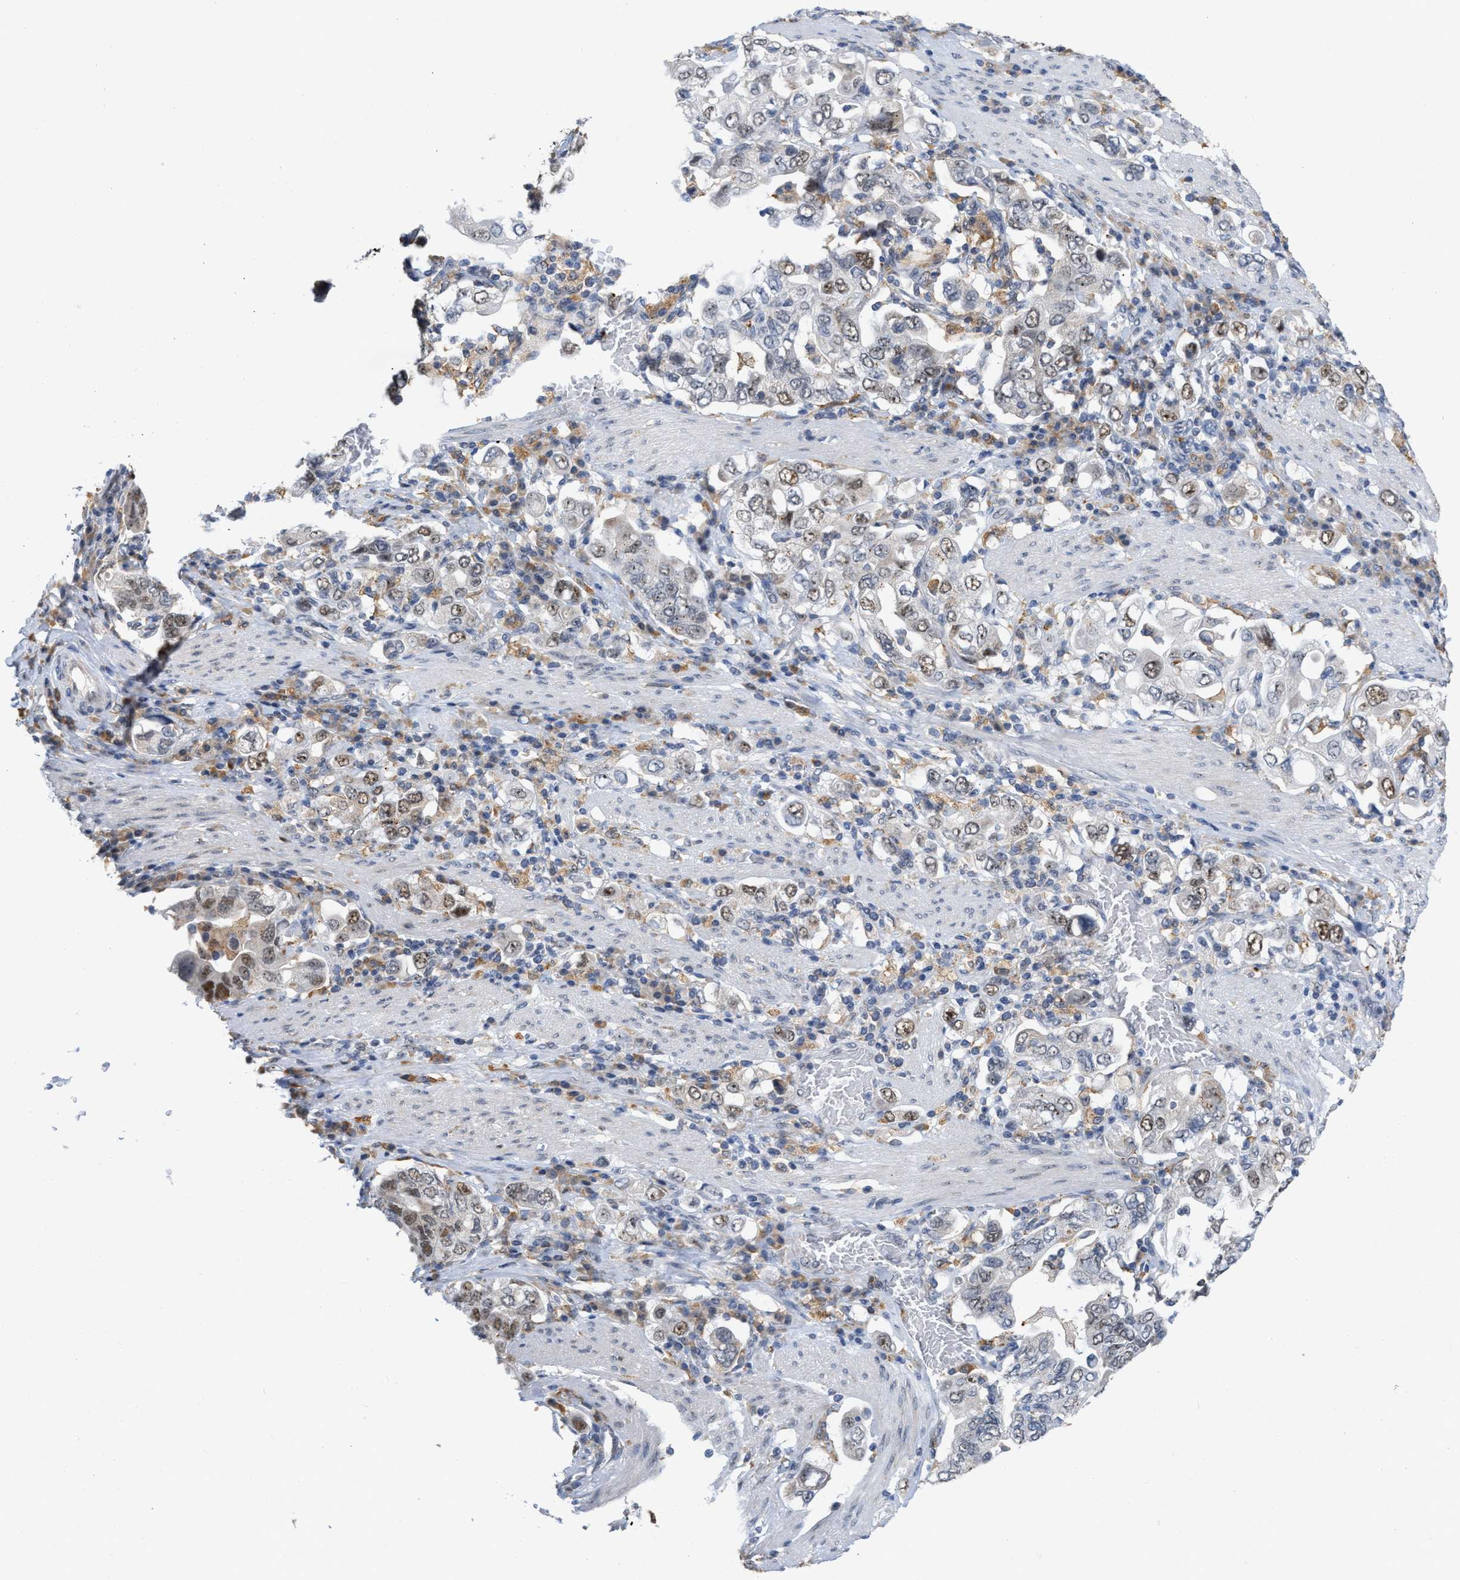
{"staining": {"intensity": "moderate", "quantity": "<25%", "location": "nuclear"}, "tissue": "stomach cancer", "cell_type": "Tumor cells", "image_type": "cancer", "snomed": [{"axis": "morphology", "description": "Adenocarcinoma, NOS"}, {"axis": "topography", "description": "Stomach, upper"}], "caption": "Adenocarcinoma (stomach) stained for a protein demonstrates moderate nuclear positivity in tumor cells. (Stains: DAB (3,3'-diaminobenzidine) in brown, nuclei in blue, Microscopy: brightfield microscopy at high magnification).", "gene": "ELAC2", "patient": {"sex": "male", "age": 62}}